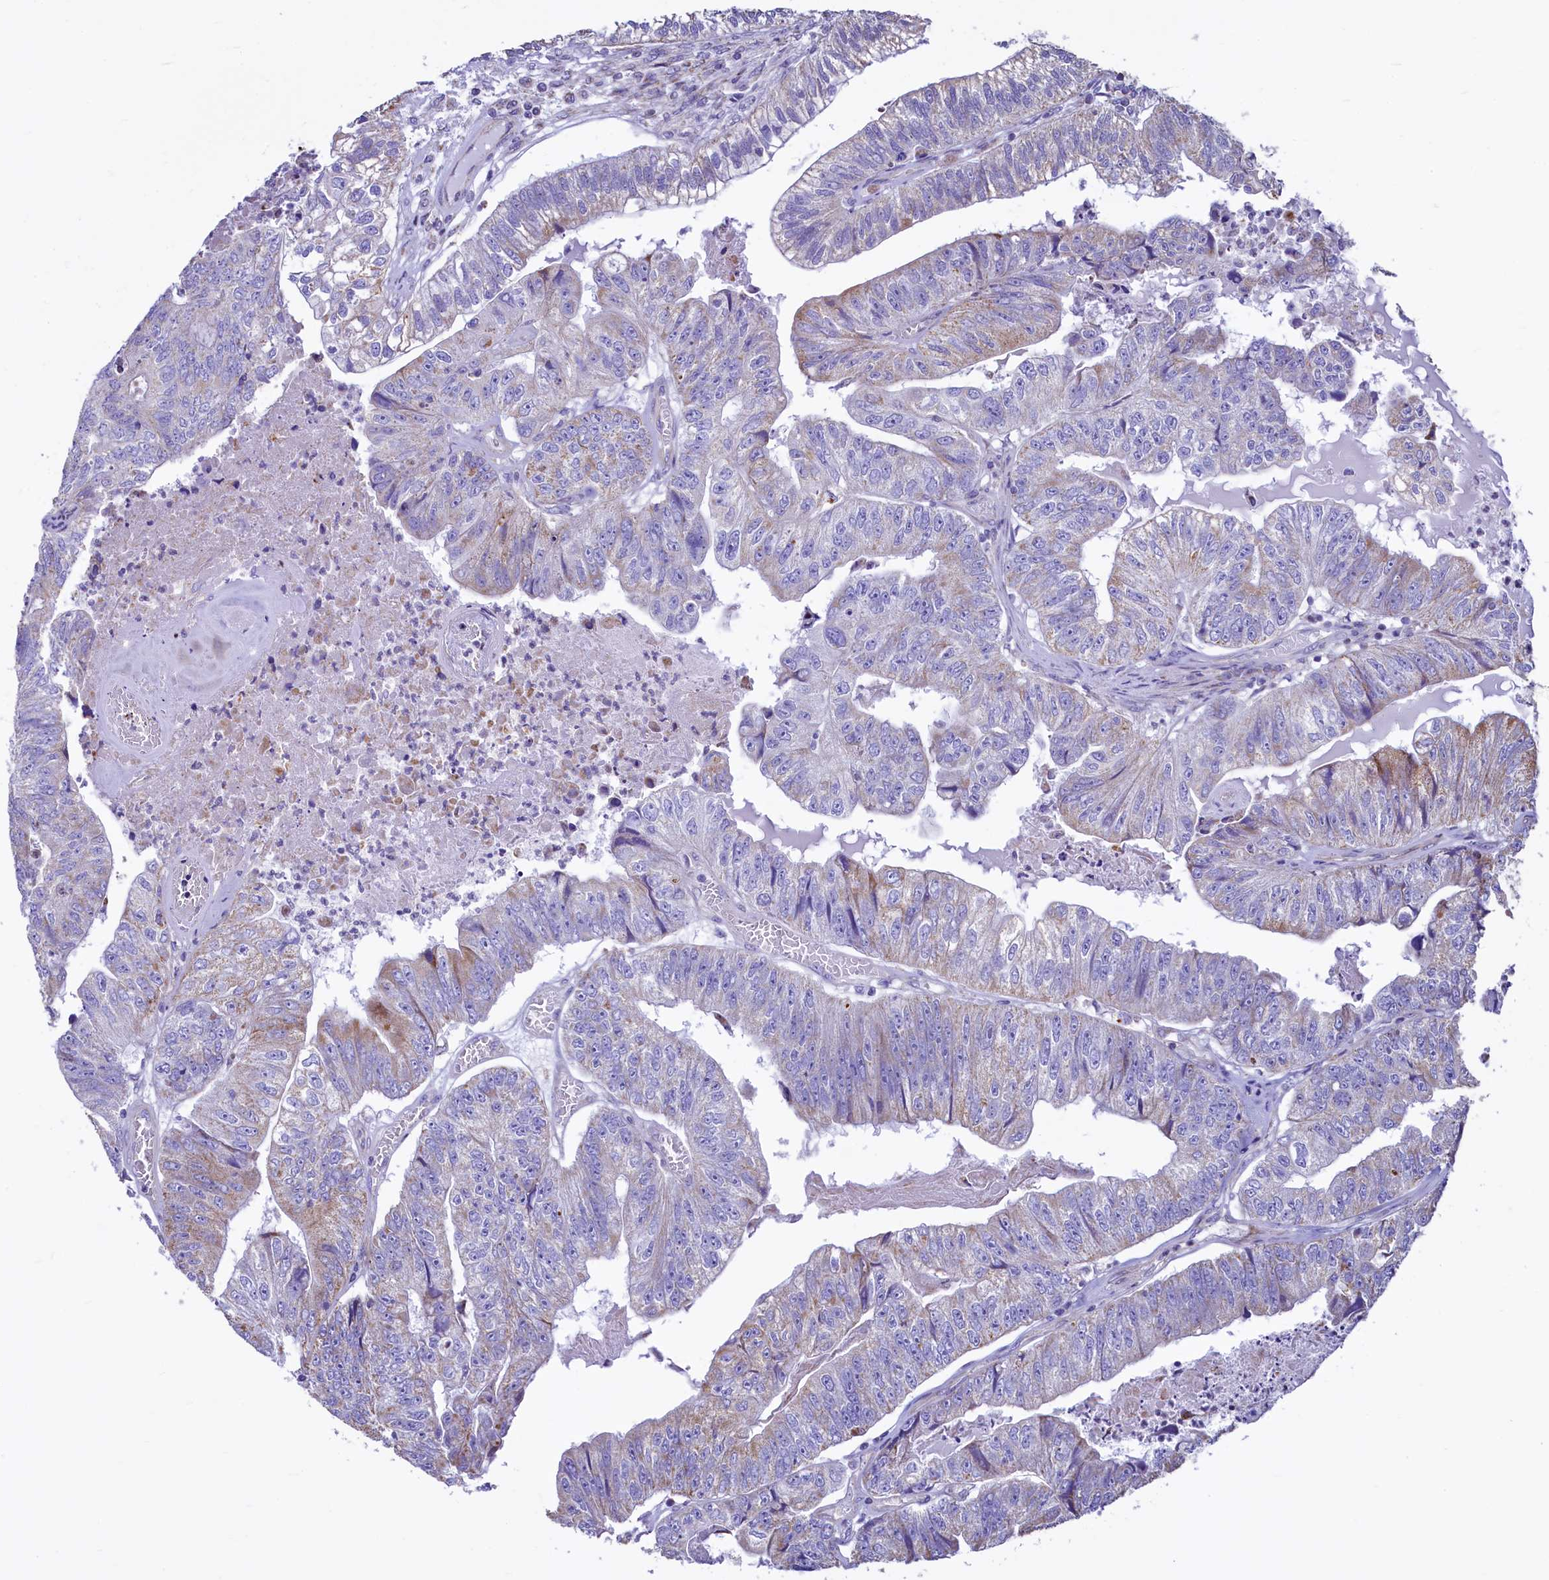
{"staining": {"intensity": "weak", "quantity": "<25%", "location": "cytoplasmic/membranous"}, "tissue": "colorectal cancer", "cell_type": "Tumor cells", "image_type": "cancer", "snomed": [{"axis": "morphology", "description": "Adenocarcinoma, NOS"}, {"axis": "topography", "description": "Colon"}], "caption": "A micrograph of colorectal cancer (adenocarcinoma) stained for a protein exhibits no brown staining in tumor cells. (Immunohistochemistry, brightfield microscopy, high magnification).", "gene": "VWCE", "patient": {"sex": "female", "age": 67}}